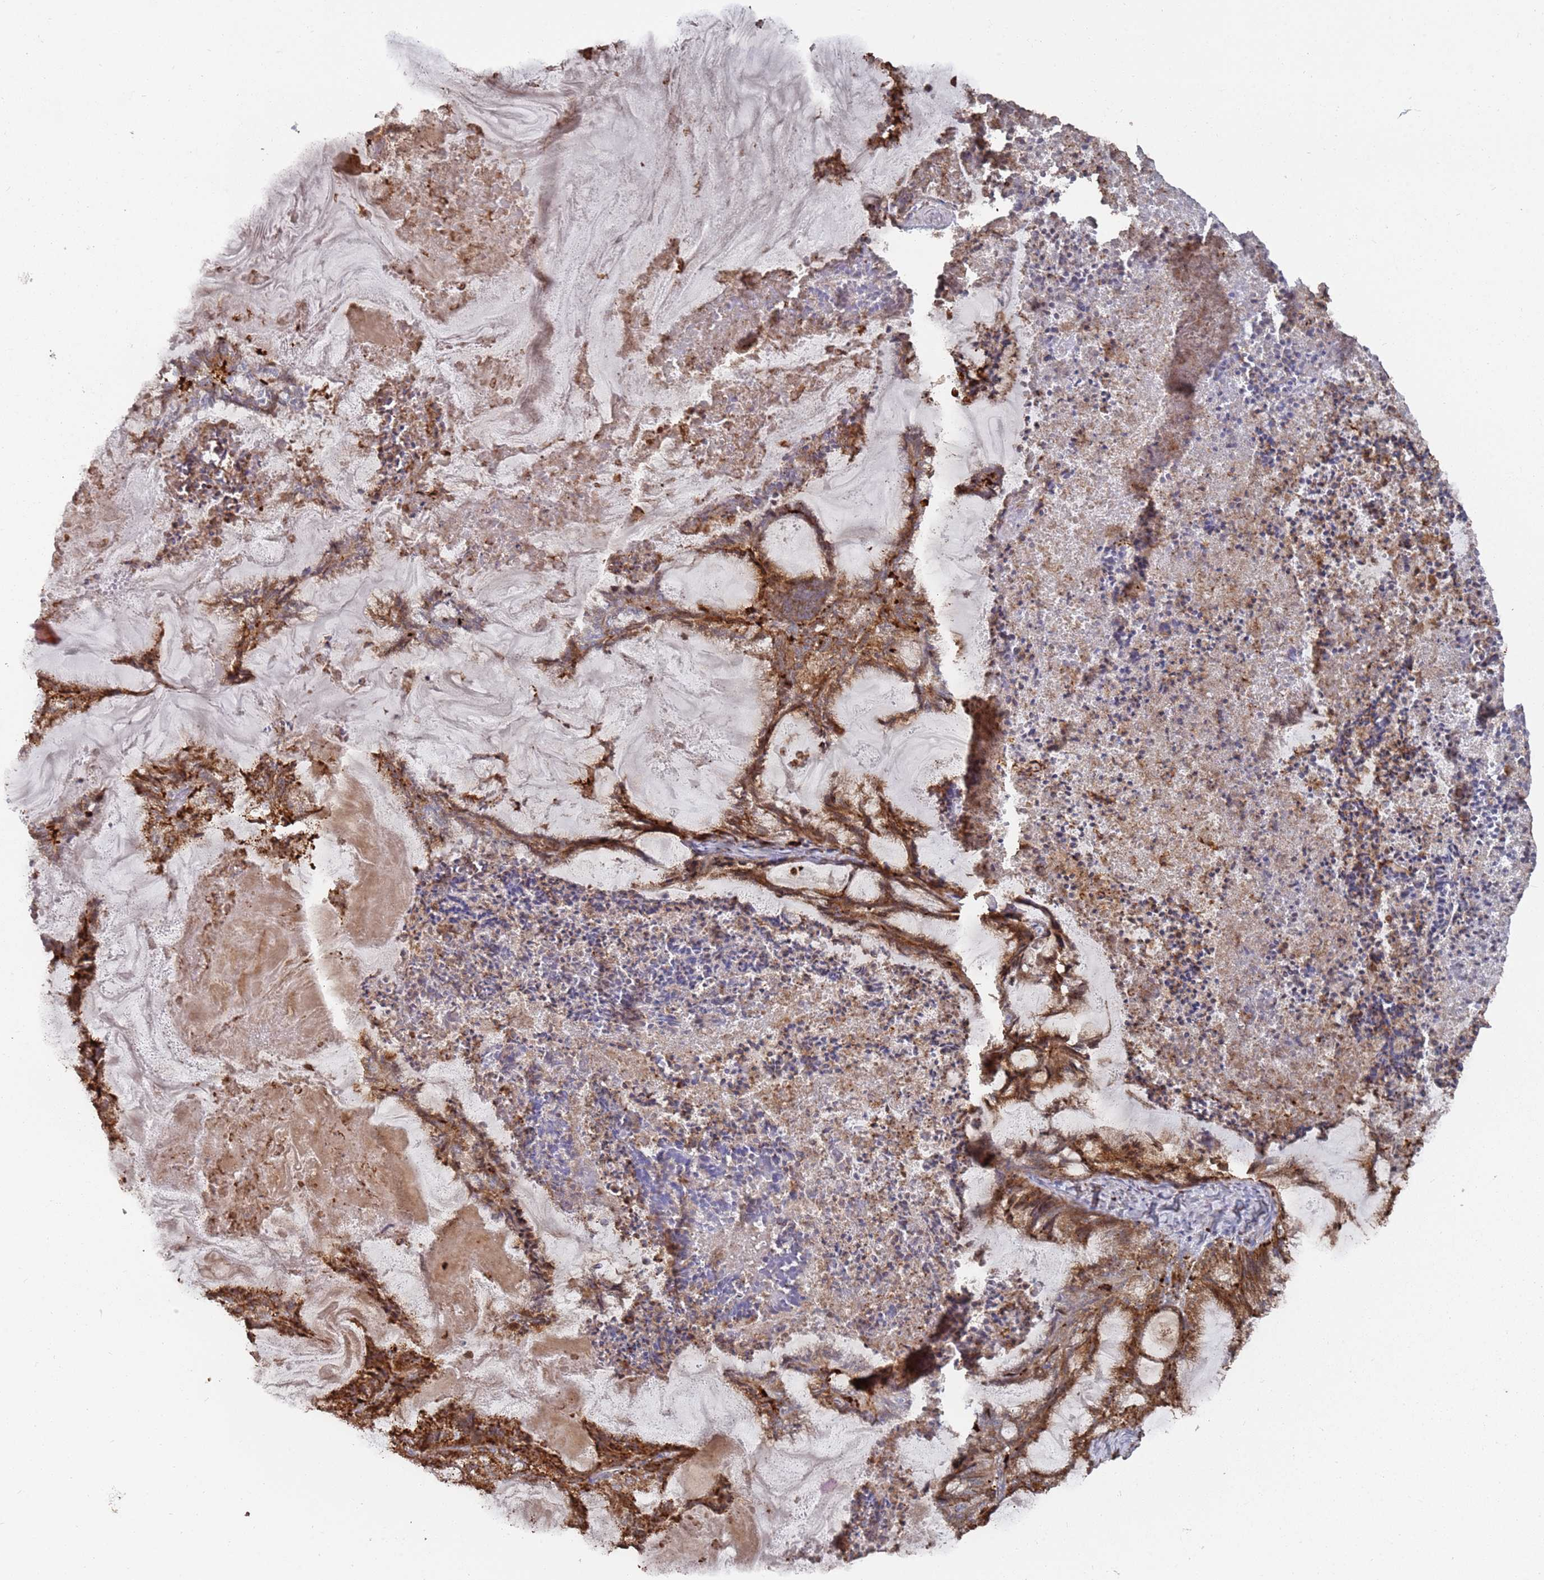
{"staining": {"intensity": "strong", "quantity": ">75%", "location": "cytoplasmic/membranous"}, "tissue": "endometrial cancer", "cell_type": "Tumor cells", "image_type": "cancer", "snomed": [{"axis": "morphology", "description": "Adenocarcinoma, NOS"}, {"axis": "topography", "description": "Endometrium"}], "caption": "This is a micrograph of IHC staining of endometrial cancer, which shows strong expression in the cytoplasmic/membranous of tumor cells.", "gene": "LACC1", "patient": {"sex": "female", "age": 86}}